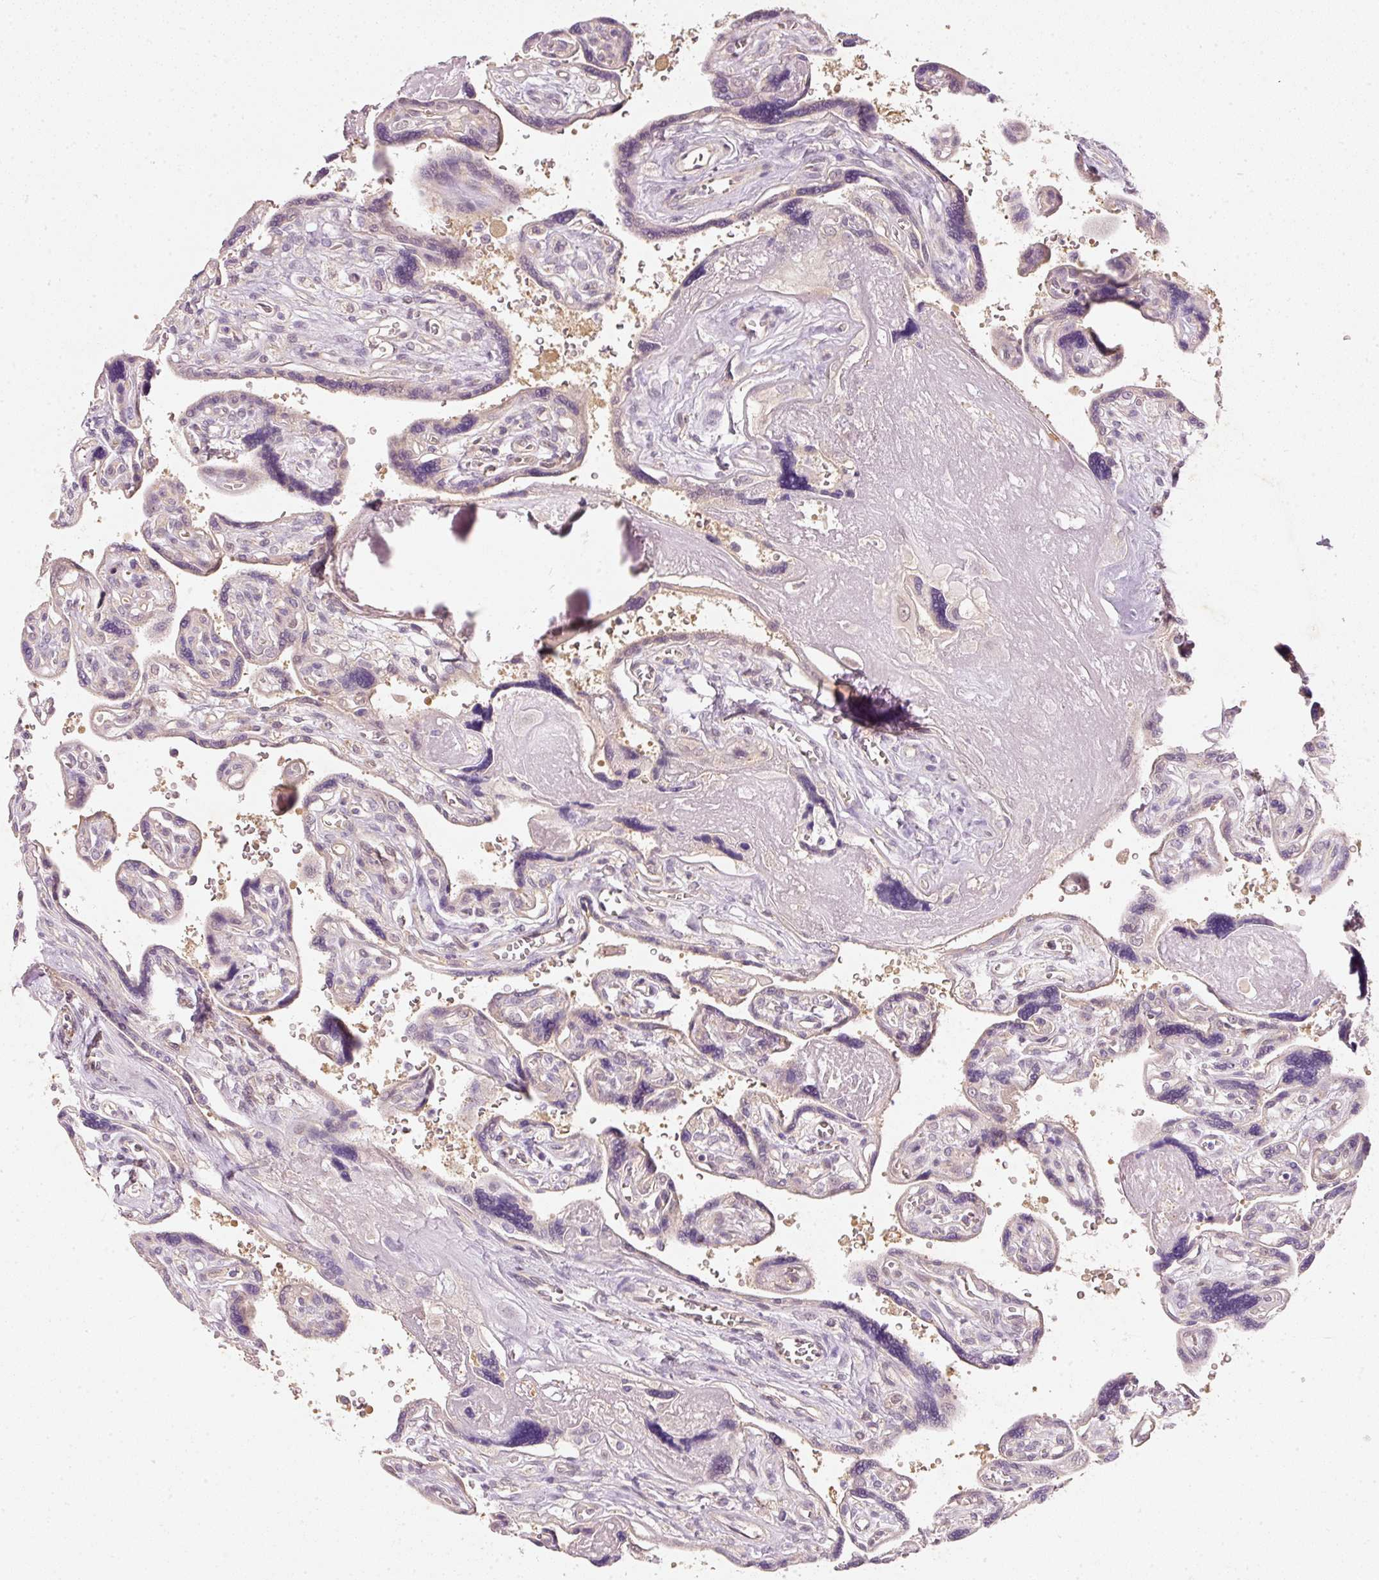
{"staining": {"intensity": "negative", "quantity": "none", "location": "none"}, "tissue": "placenta", "cell_type": "Decidual cells", "image_type": "normal", "snomed": [{"axis": "morphology", "description": "Normal tissue, NOS"}, {"axis": "topography", "description": "Placenta"}], "caption": "The photomicrograph shows no staining of decidual cells in normal placenta.", "gene": "RGL2", "patient": {"sex": "female", "age": 39}}